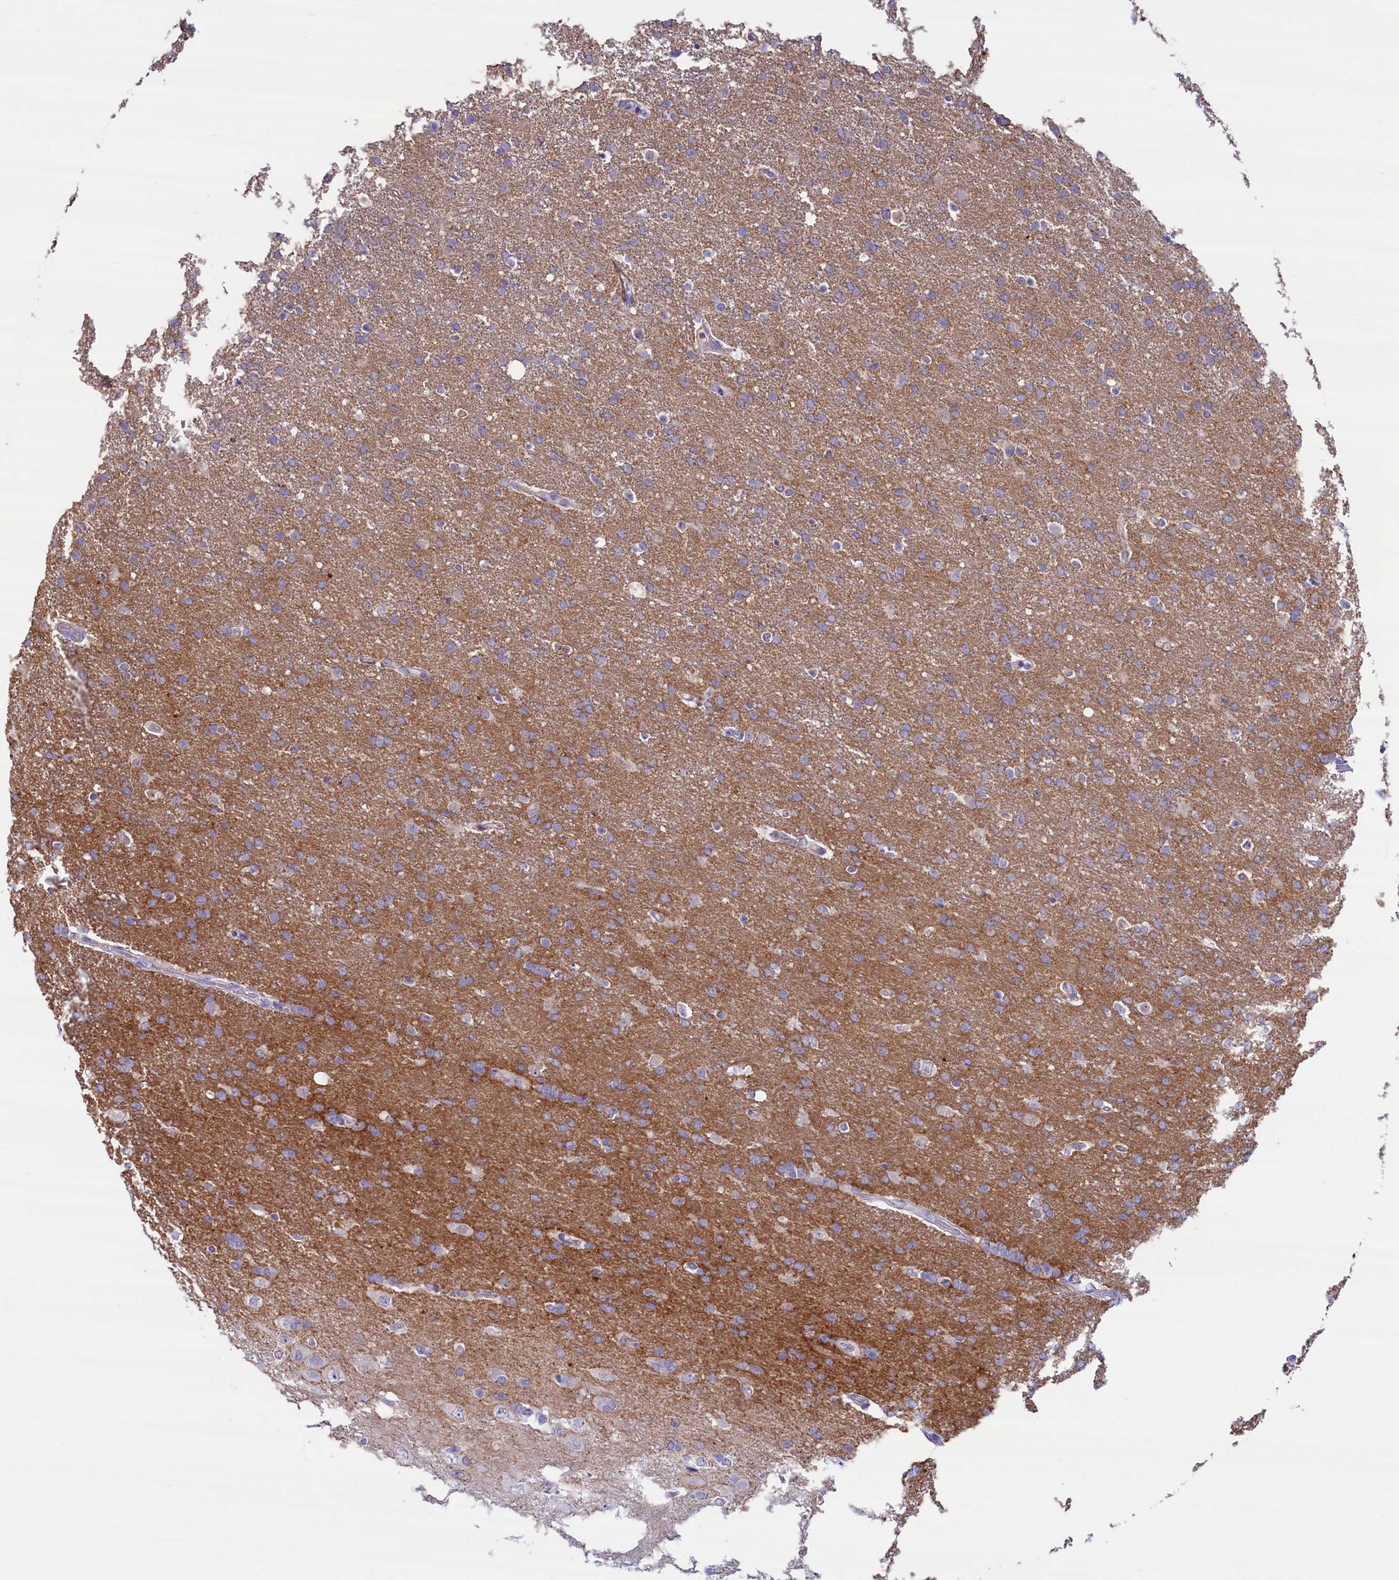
{"staining": {"intensity": "negative", "quantity": "none", "location": "none"}, "tissue": "glioma", "cell_type": "Tumor cells", "image_type": "cancer", "snomed": [{"axis": "morphology", "description": "Glioma, malignant, High grade"}, {"axis": "topography", "description": "Brain"}], "caption": "Immunohistochemical staining of high-grade glioma (malignant) exhibits no significant staining in tumor cells.", "gene": "MPV17L2", "patient": {"sex": "male", "age": 72}}